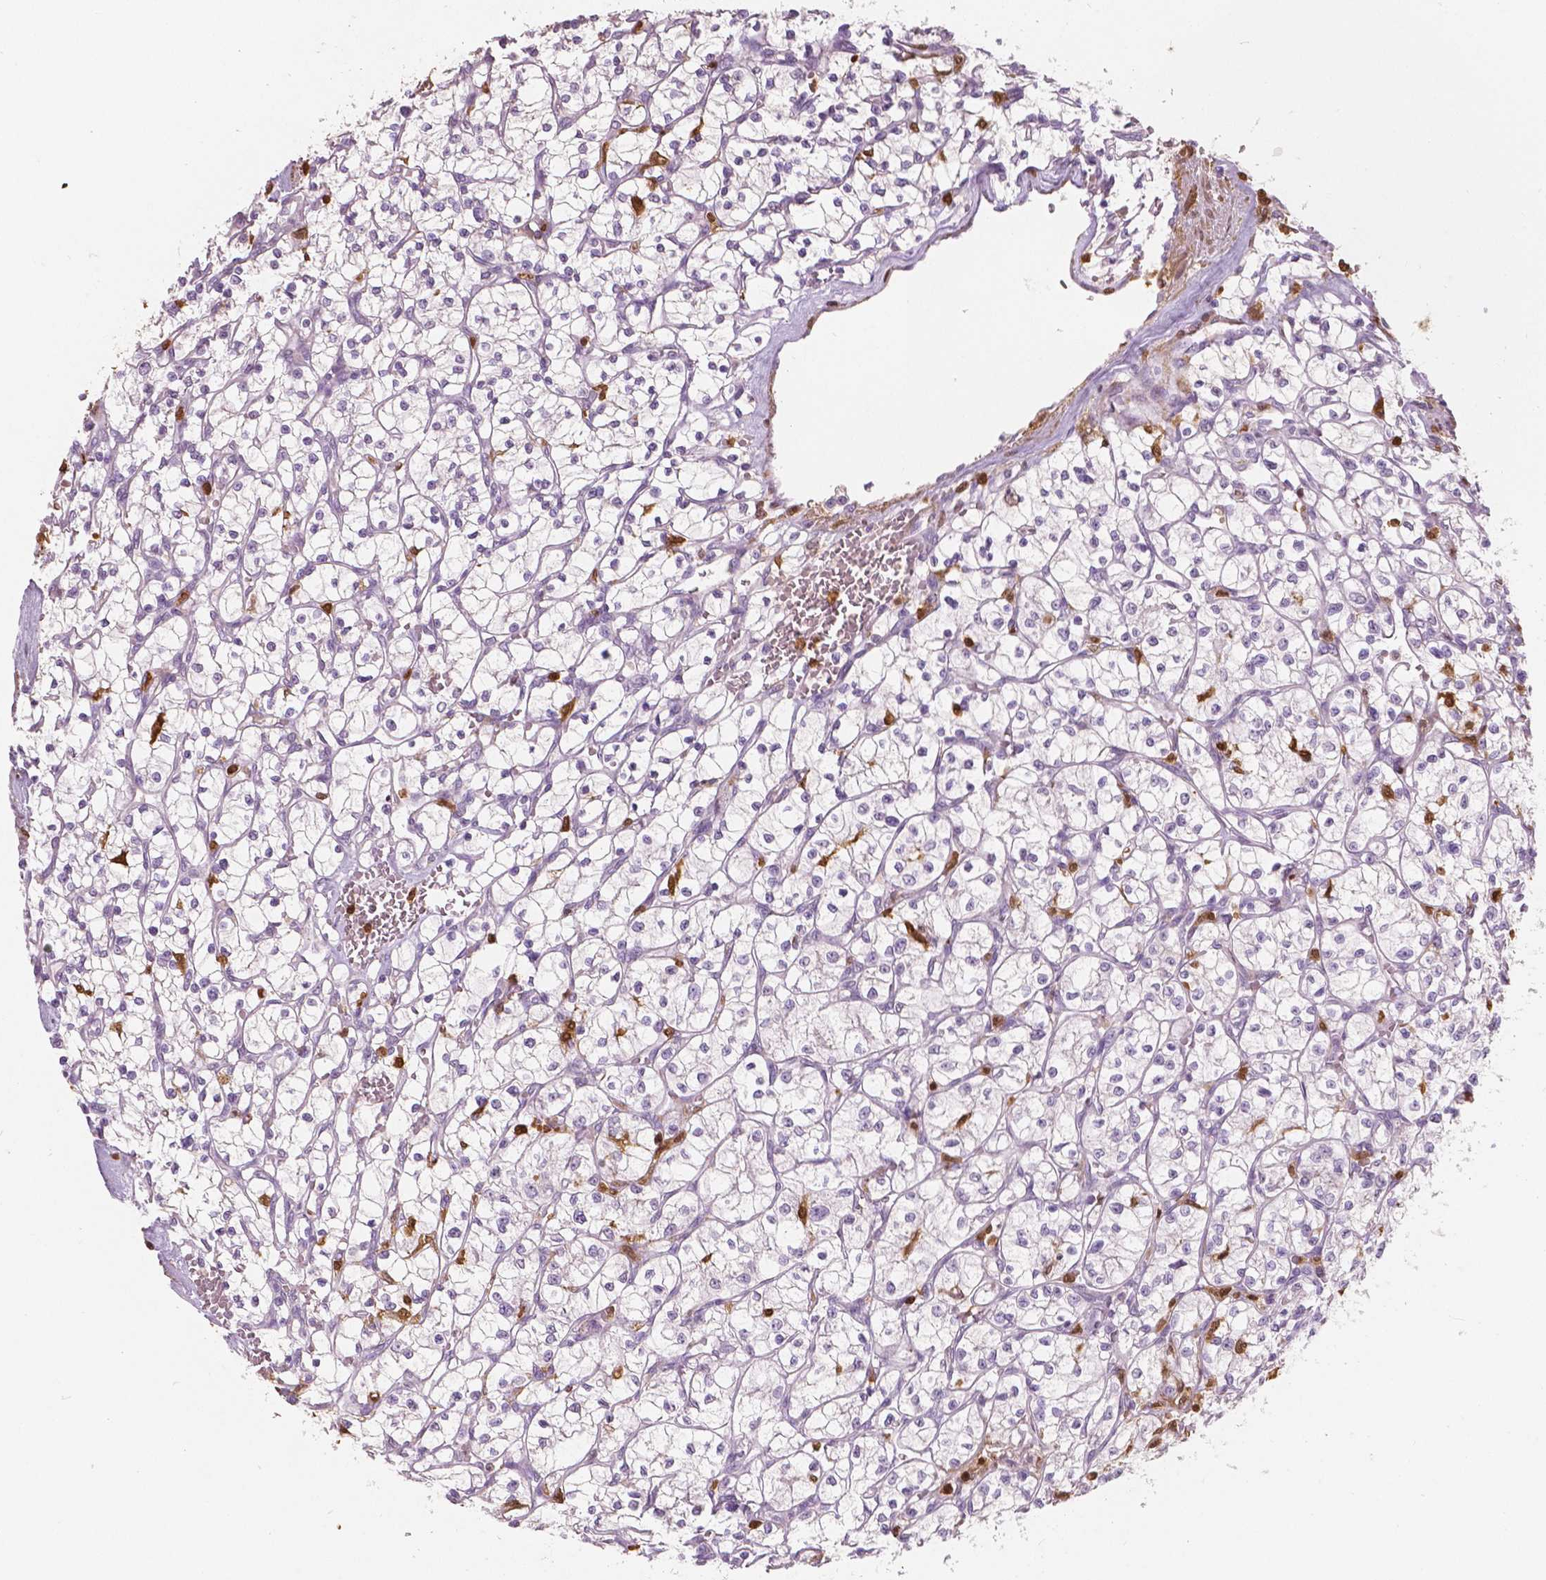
{"staining": {"intensity": "negative", "quantity": "none", "location": "none"}, "tissue": "renal cancer", "cell_type": "Tumor cells", "image_type": "cancer", "snomed": [{"axis": "morphology", "description": "Adenocarcinoma, NOS"}, {"axis": "topography", "description": "Kidney"}], "caption": "High magnification brightfield microscopy of renal adenocarcinoma stained with DAB (brown) and counterstained with hematoxylin (blue): tumor cells show no significant positivity. The staining was performed using DAB to visualize the protein expression in brown, while the nuclei were stained in blue with hematoxylin (Magnification: 20x).", "gene": "S100A4", "patient": {"sex": "female", "age": 64}}